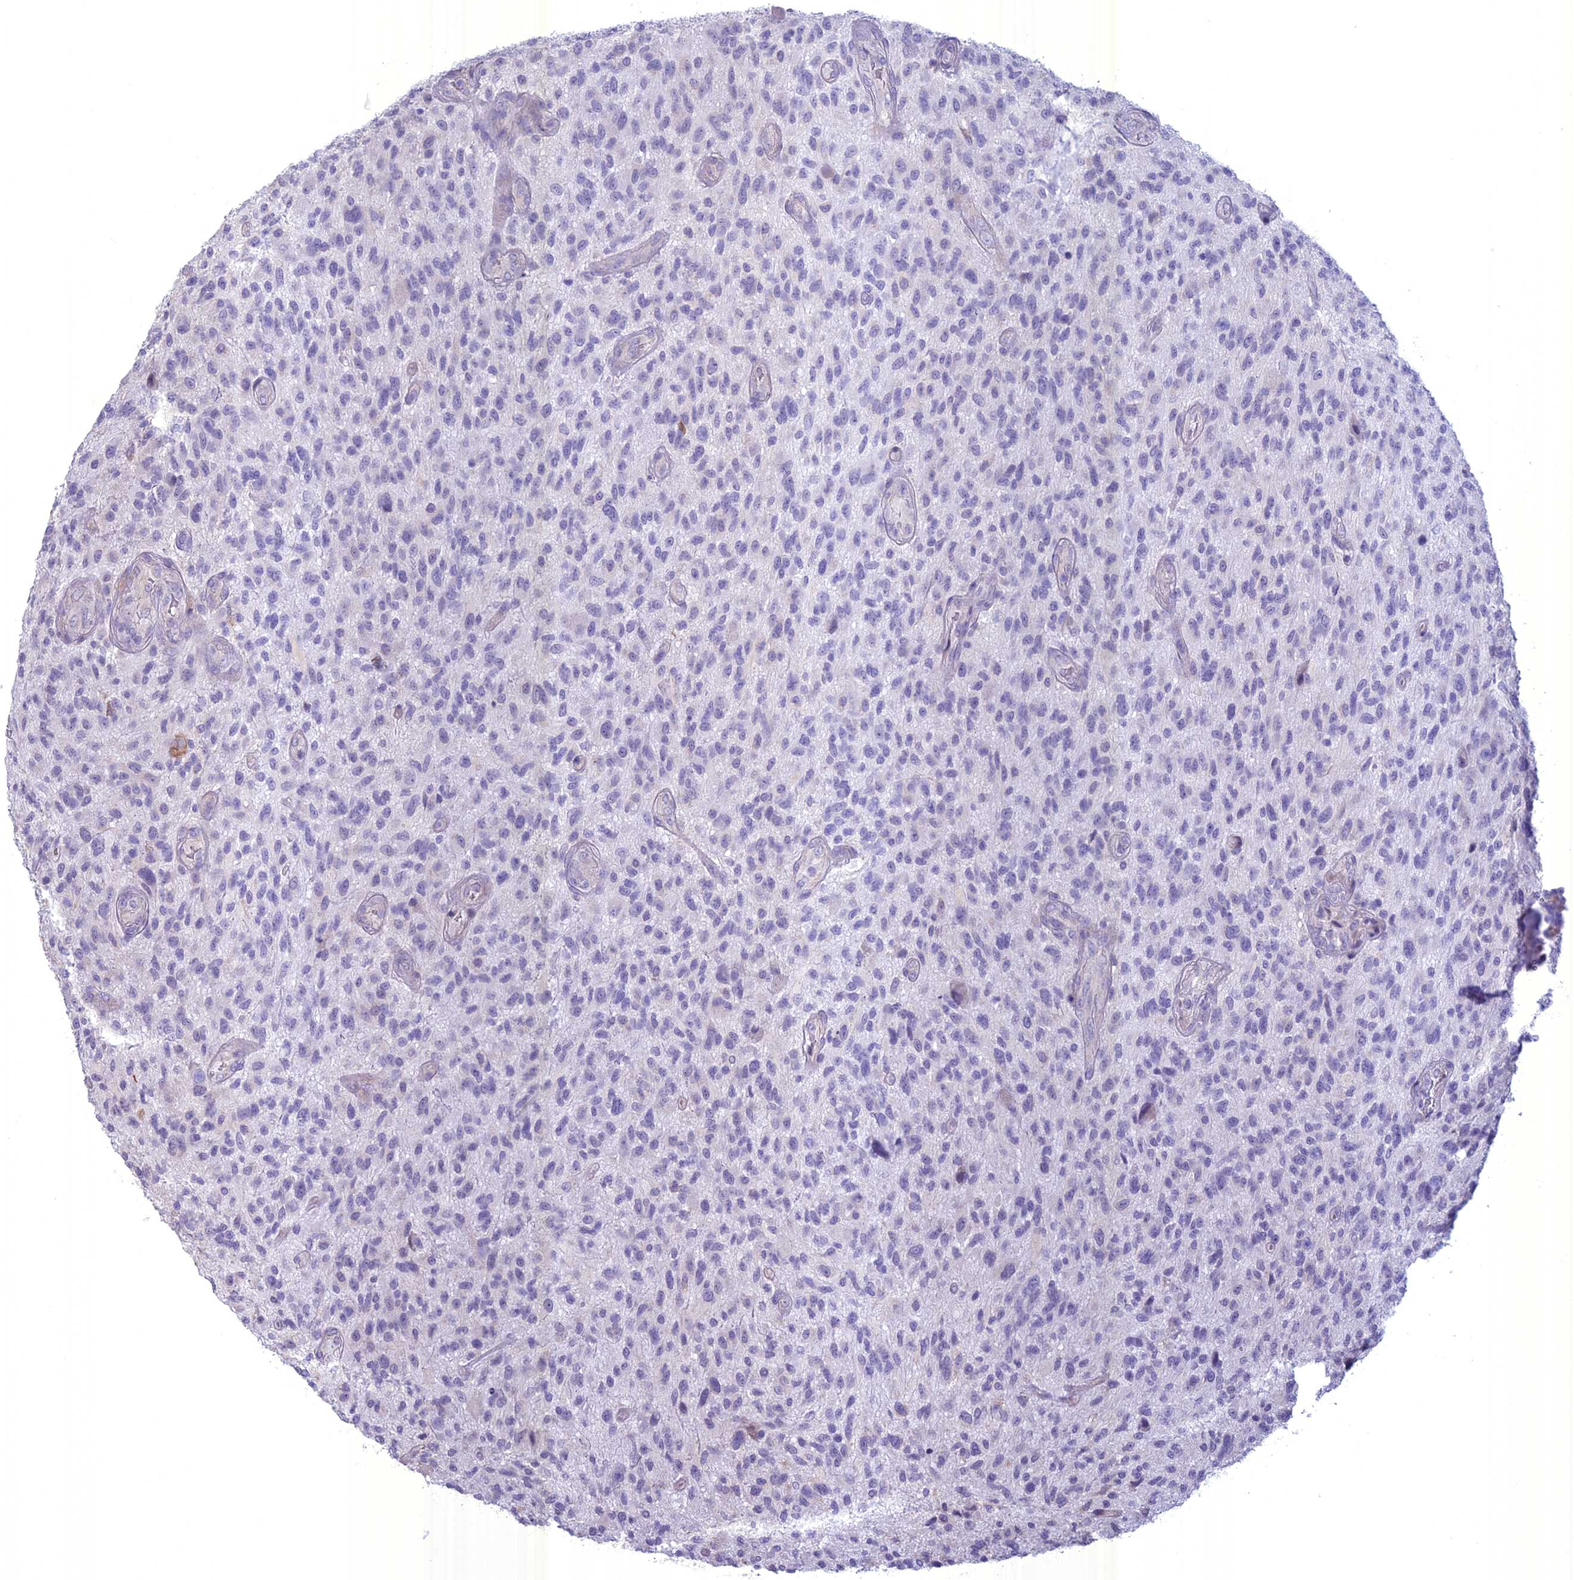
{"staining": {"intensity": "negative", "quantity": "none", "location": "none"}, "tissue": "glioma", "cell_type": "Tumor cells", "image_type": "cancer", "snomed": [{"axis": "morphology", "description": "Glioma, malignant, High grade"}, {"axis": "topography", "description": "Brain"}], "caption": "A high-resolution image shows immunohistochemistry (IHC) staining of high-grade glioma (malignant), which shows no significant positivity in tumor cells.", "gene": "SPHKAP", "patient": {"sex": "male", "age": 47}}